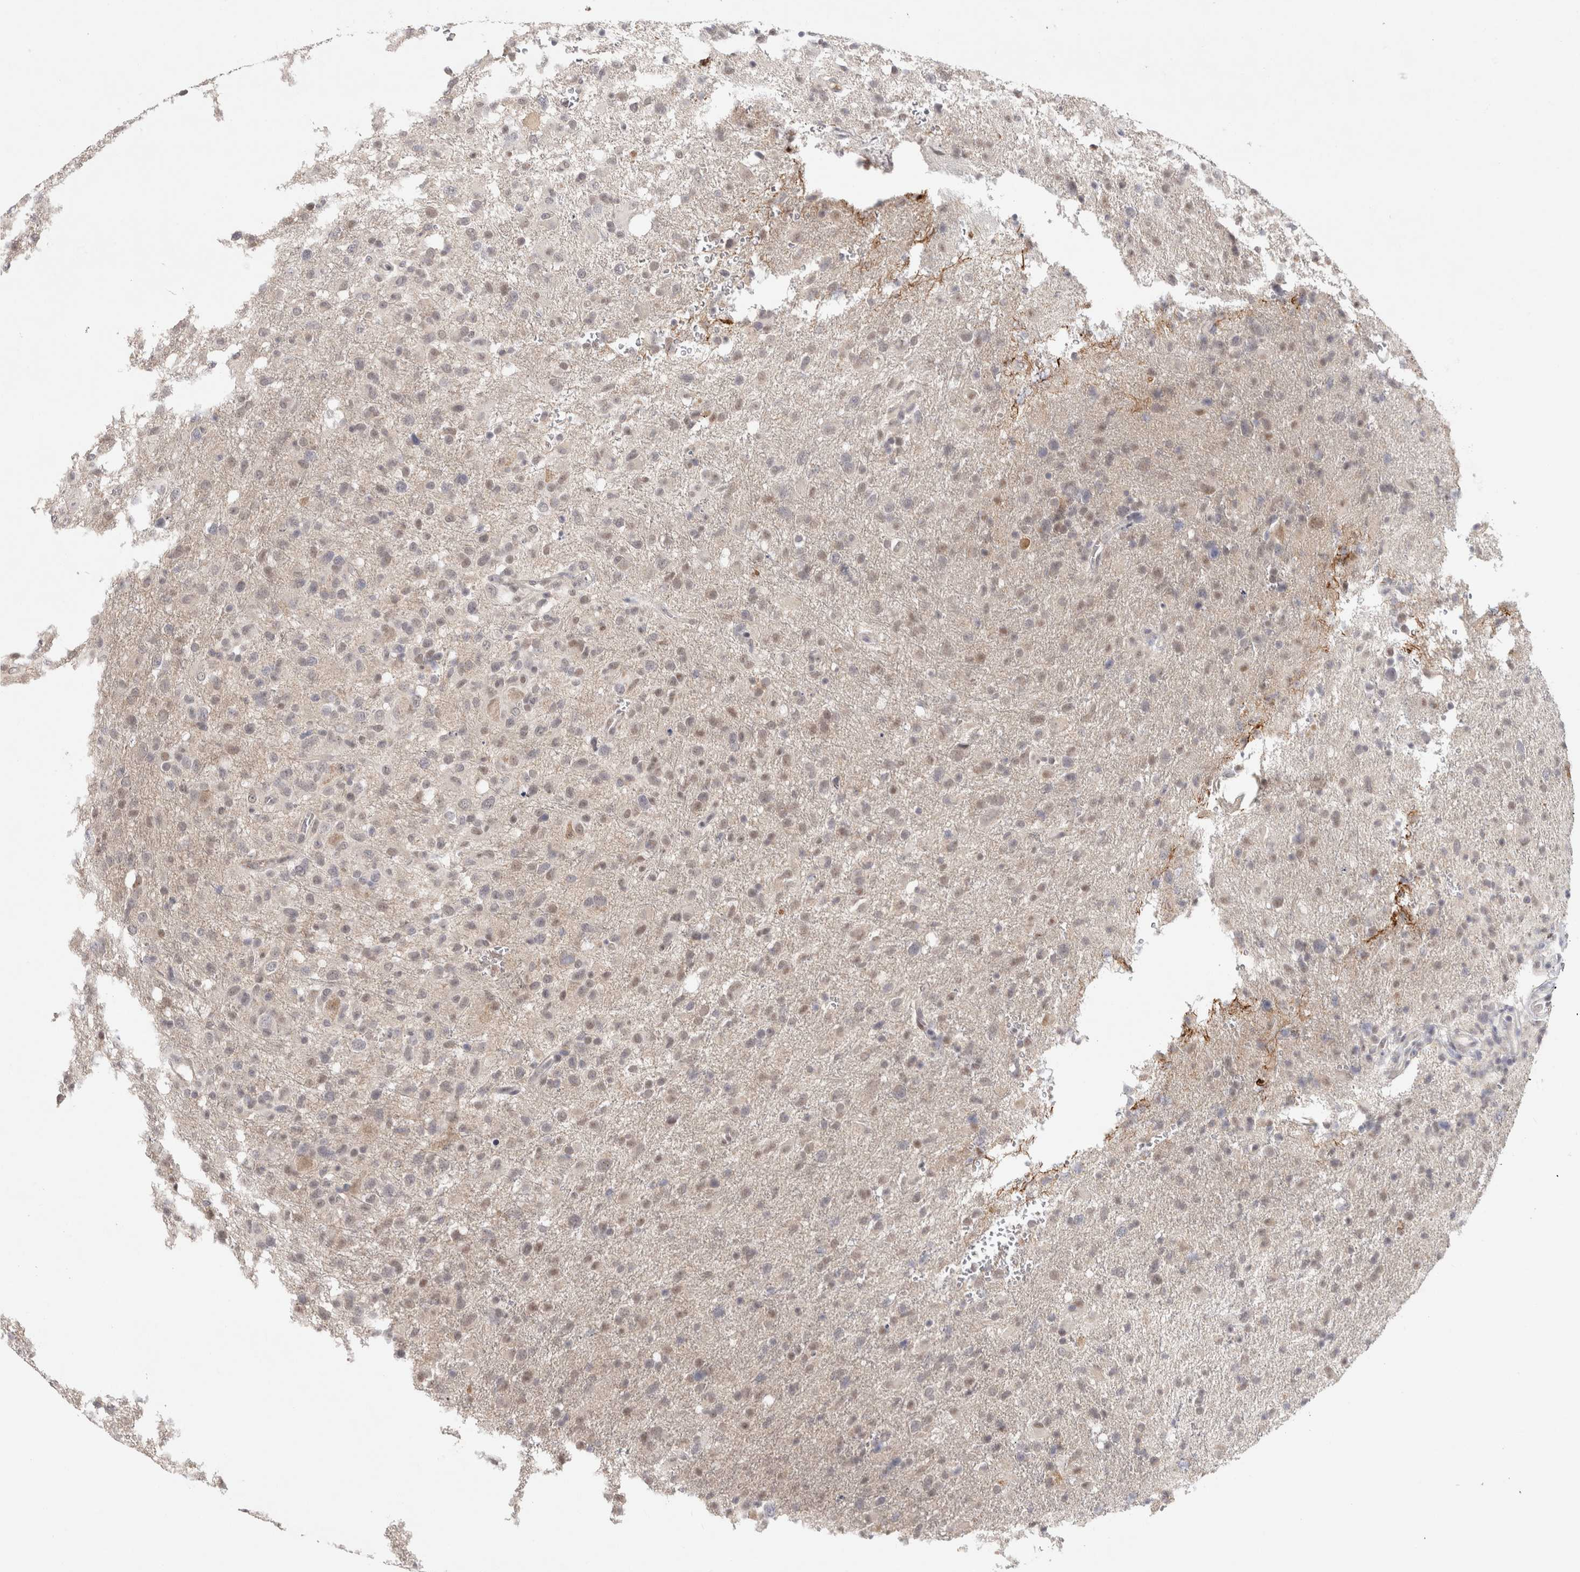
{"staining": {"intensity": "weak", "quantity": "<25%", "location": "nuclear"}, "tissue": "glioma", "cell_type": "Tumor cells", "image_type": "cancer", "snomed": [{"axis": "morphology", "description": "Glioma, malignant, High grade"}, {"axis": "topography", "description": "Brain"}], "caption": "IHC image of glioma stained for a protein (brown), which demonstrates no expression in tumor cells. (Immunohistochemistry (ihc), brightfield microscopy, high magnification).", "gene": "ZNF318", "patient": {"sex": "female", "age": 57}}